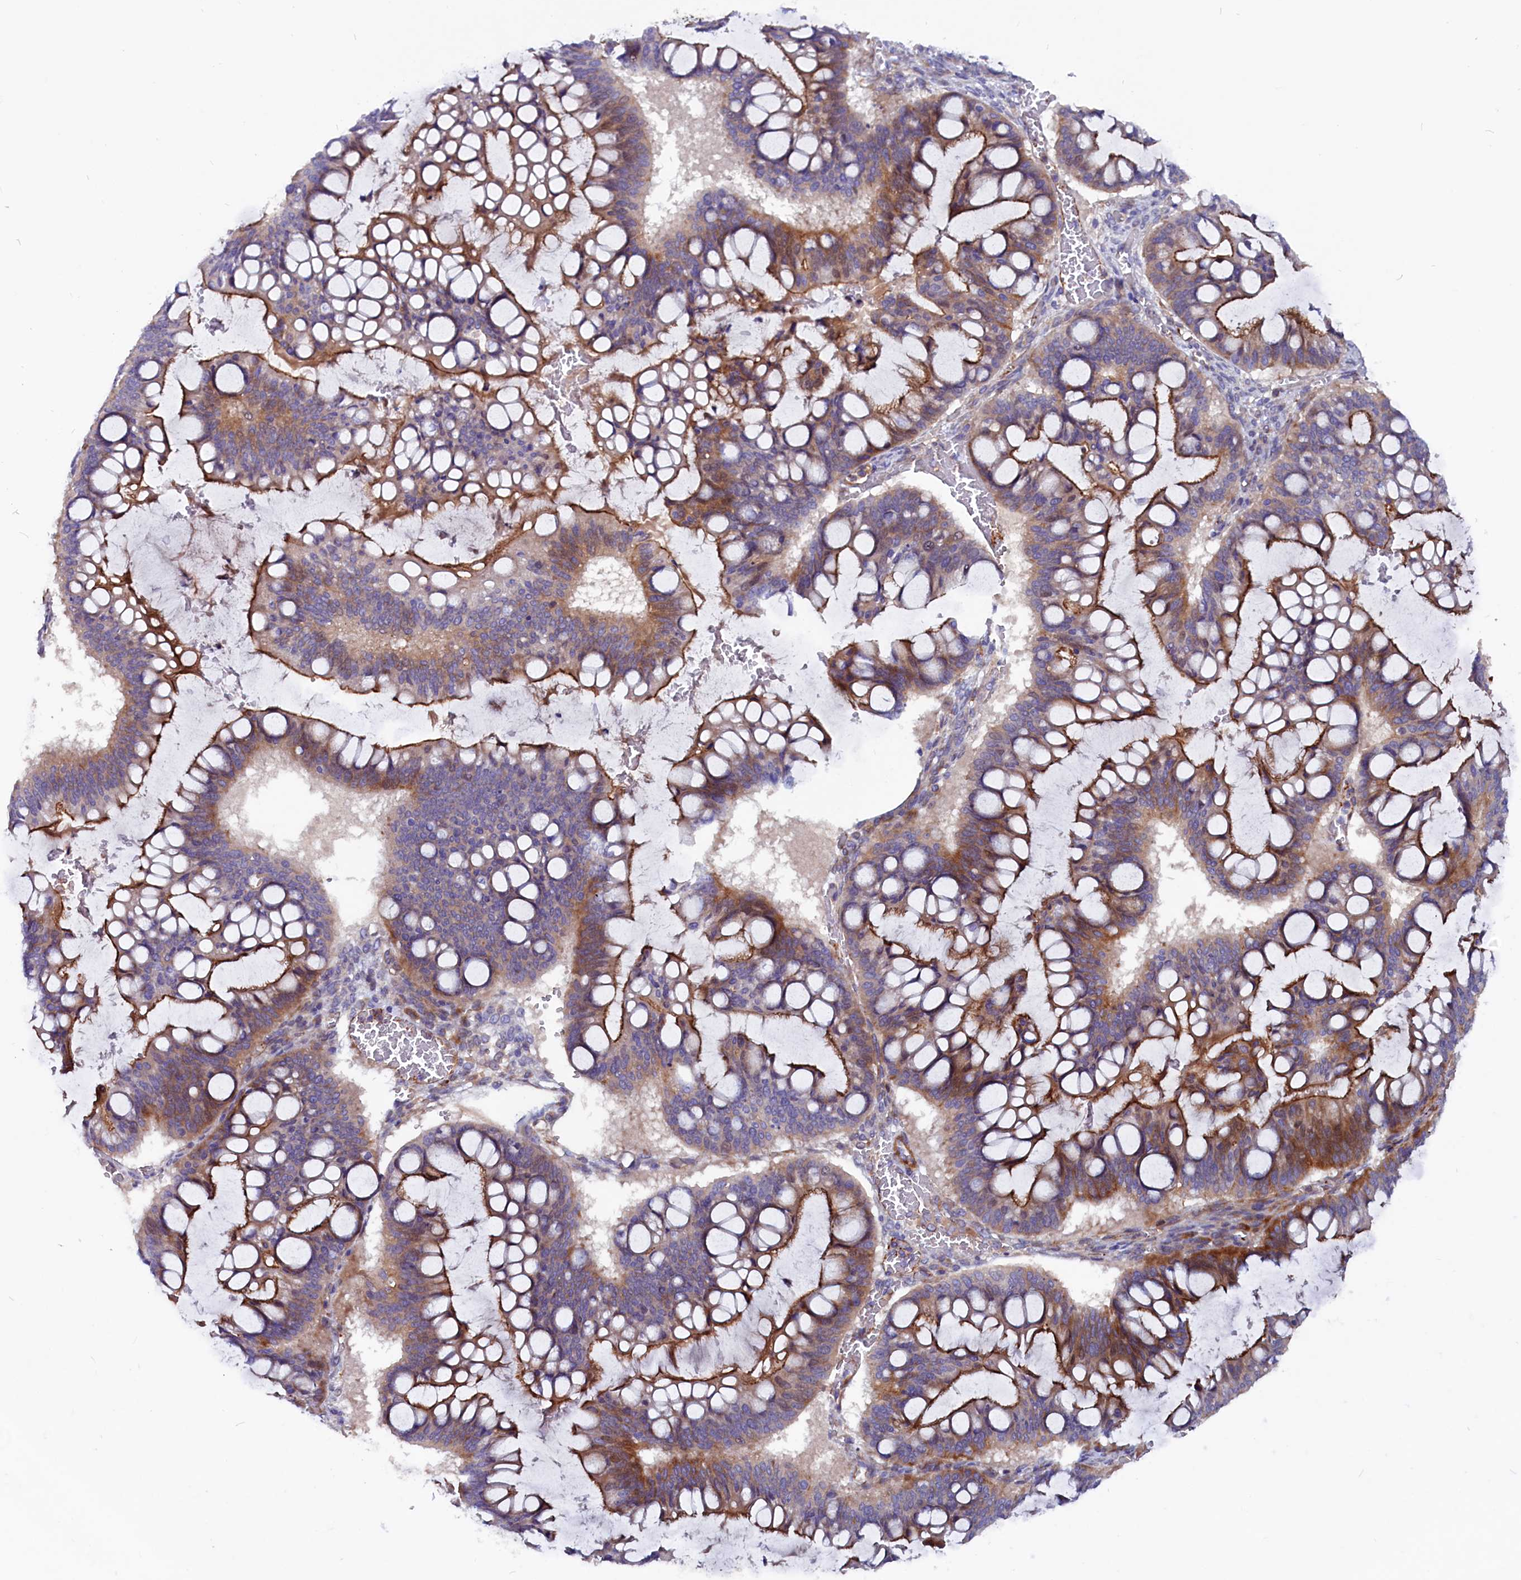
{"staining": {"intensity": "moderate", "quantity": "25%-75%", "location": "cytoplasmic/membranous"}, "tissue": "ovarian cancer", "cell_type": "Tumor cells", "image_type": "cancer", "snomed": [{"axis": "morphology", "description": "Cystadenocarcinoma, mucinous, NOS"}, {"axis": "topography", "description": "Ovary"}], "caption": "Moderate cytoplasmic/membranous protein positivity is seen in approximately 25%-75% of tumor cells in ovarian cancer (mucinous cystadenocarcinoma).", "gene": "ZNF749", "patient": {"sex": "female", "age": 73}}